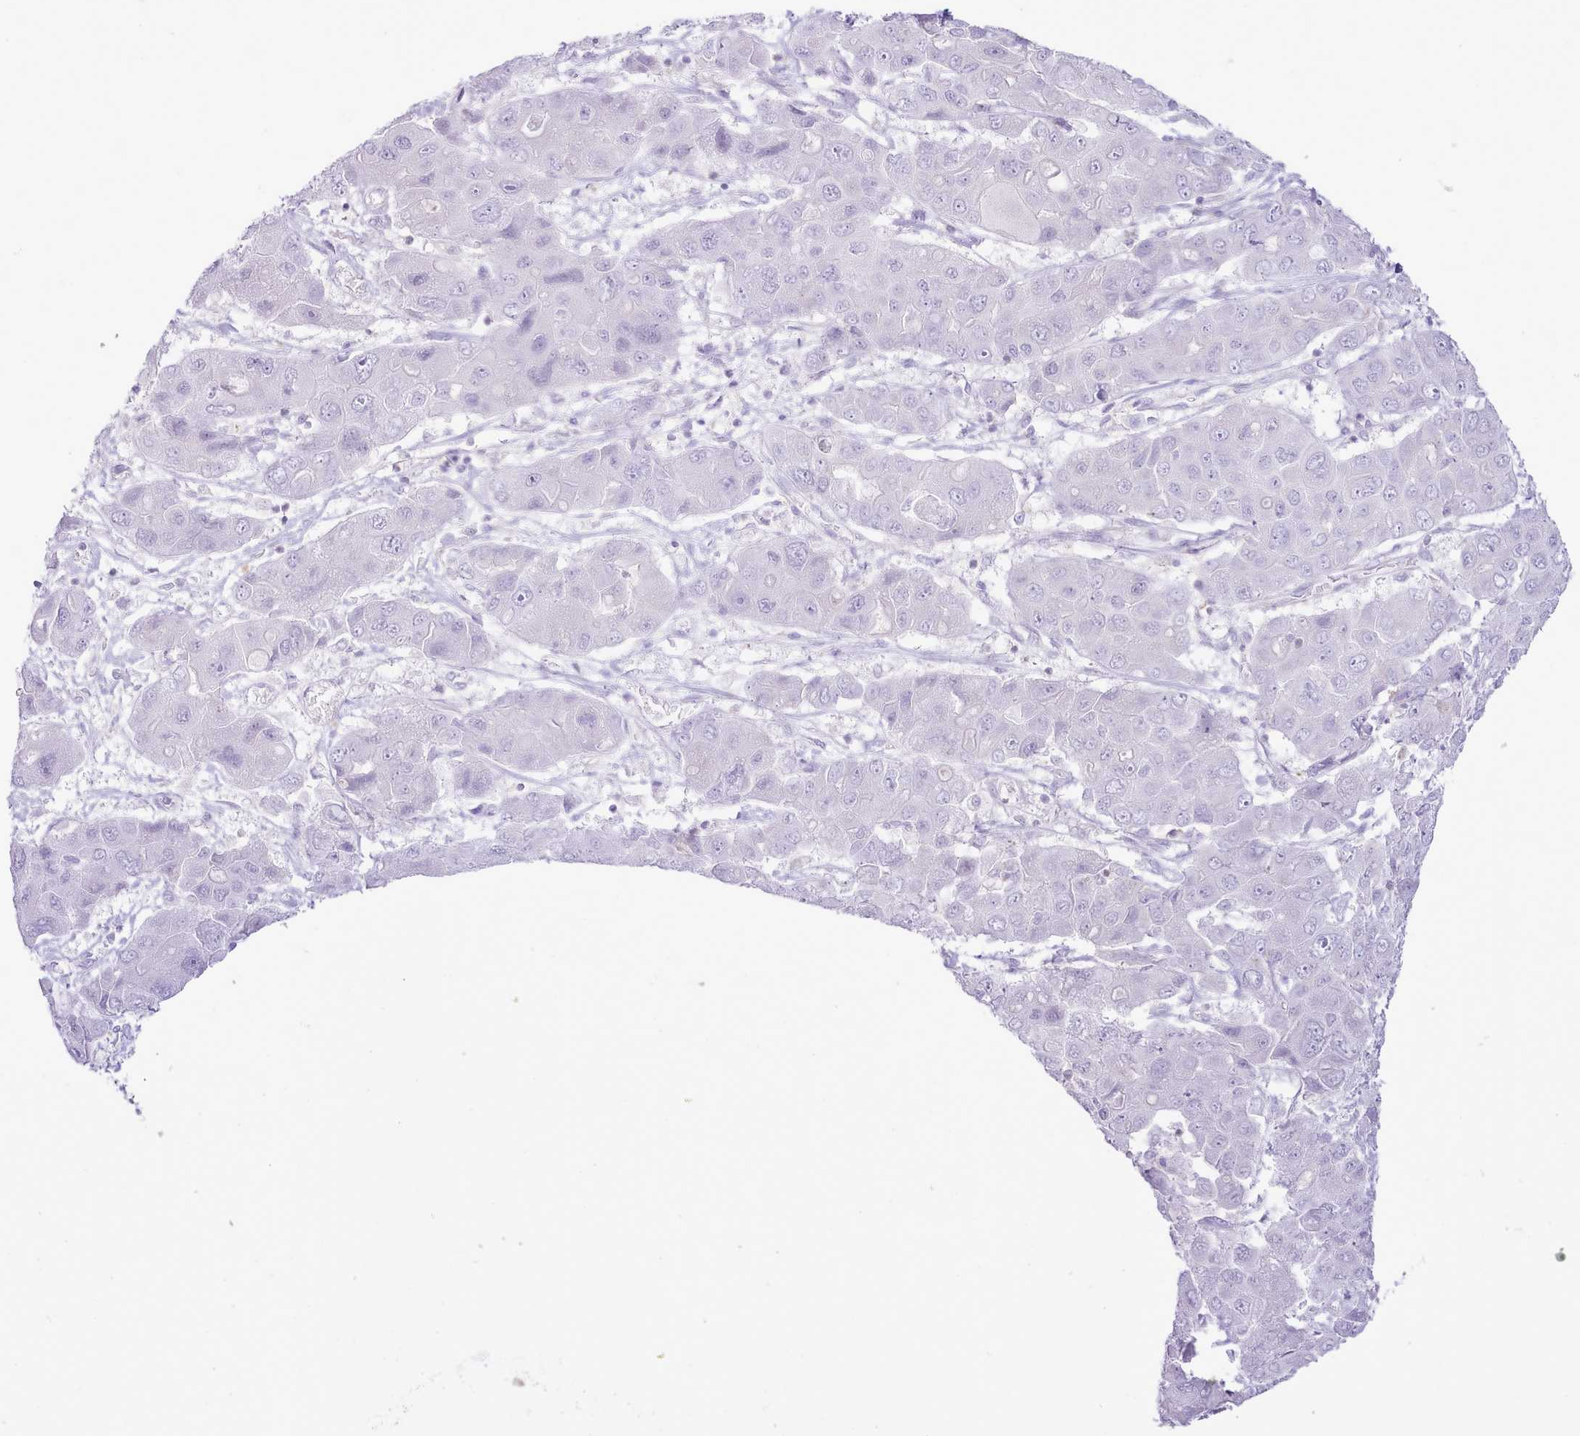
{"staining": {"intensity": "negative", "quantity": "none", "location": "none"}, "tissue": "liver cancer", "cell_type": "Tumor cells", "image_type": "cancer", "snomed": [{"axis": "morphology", "description": "Cholangiocarcinoma"}, {"axis": "topography", "description": "Liver"}], "caption": "A micrograph of liver cancer (cholangiocarcinoma) stained for a protein shows no brown staining in tumor cells.", "gene": "MDFI", "patient": {"sex": "male", "age": 67}}